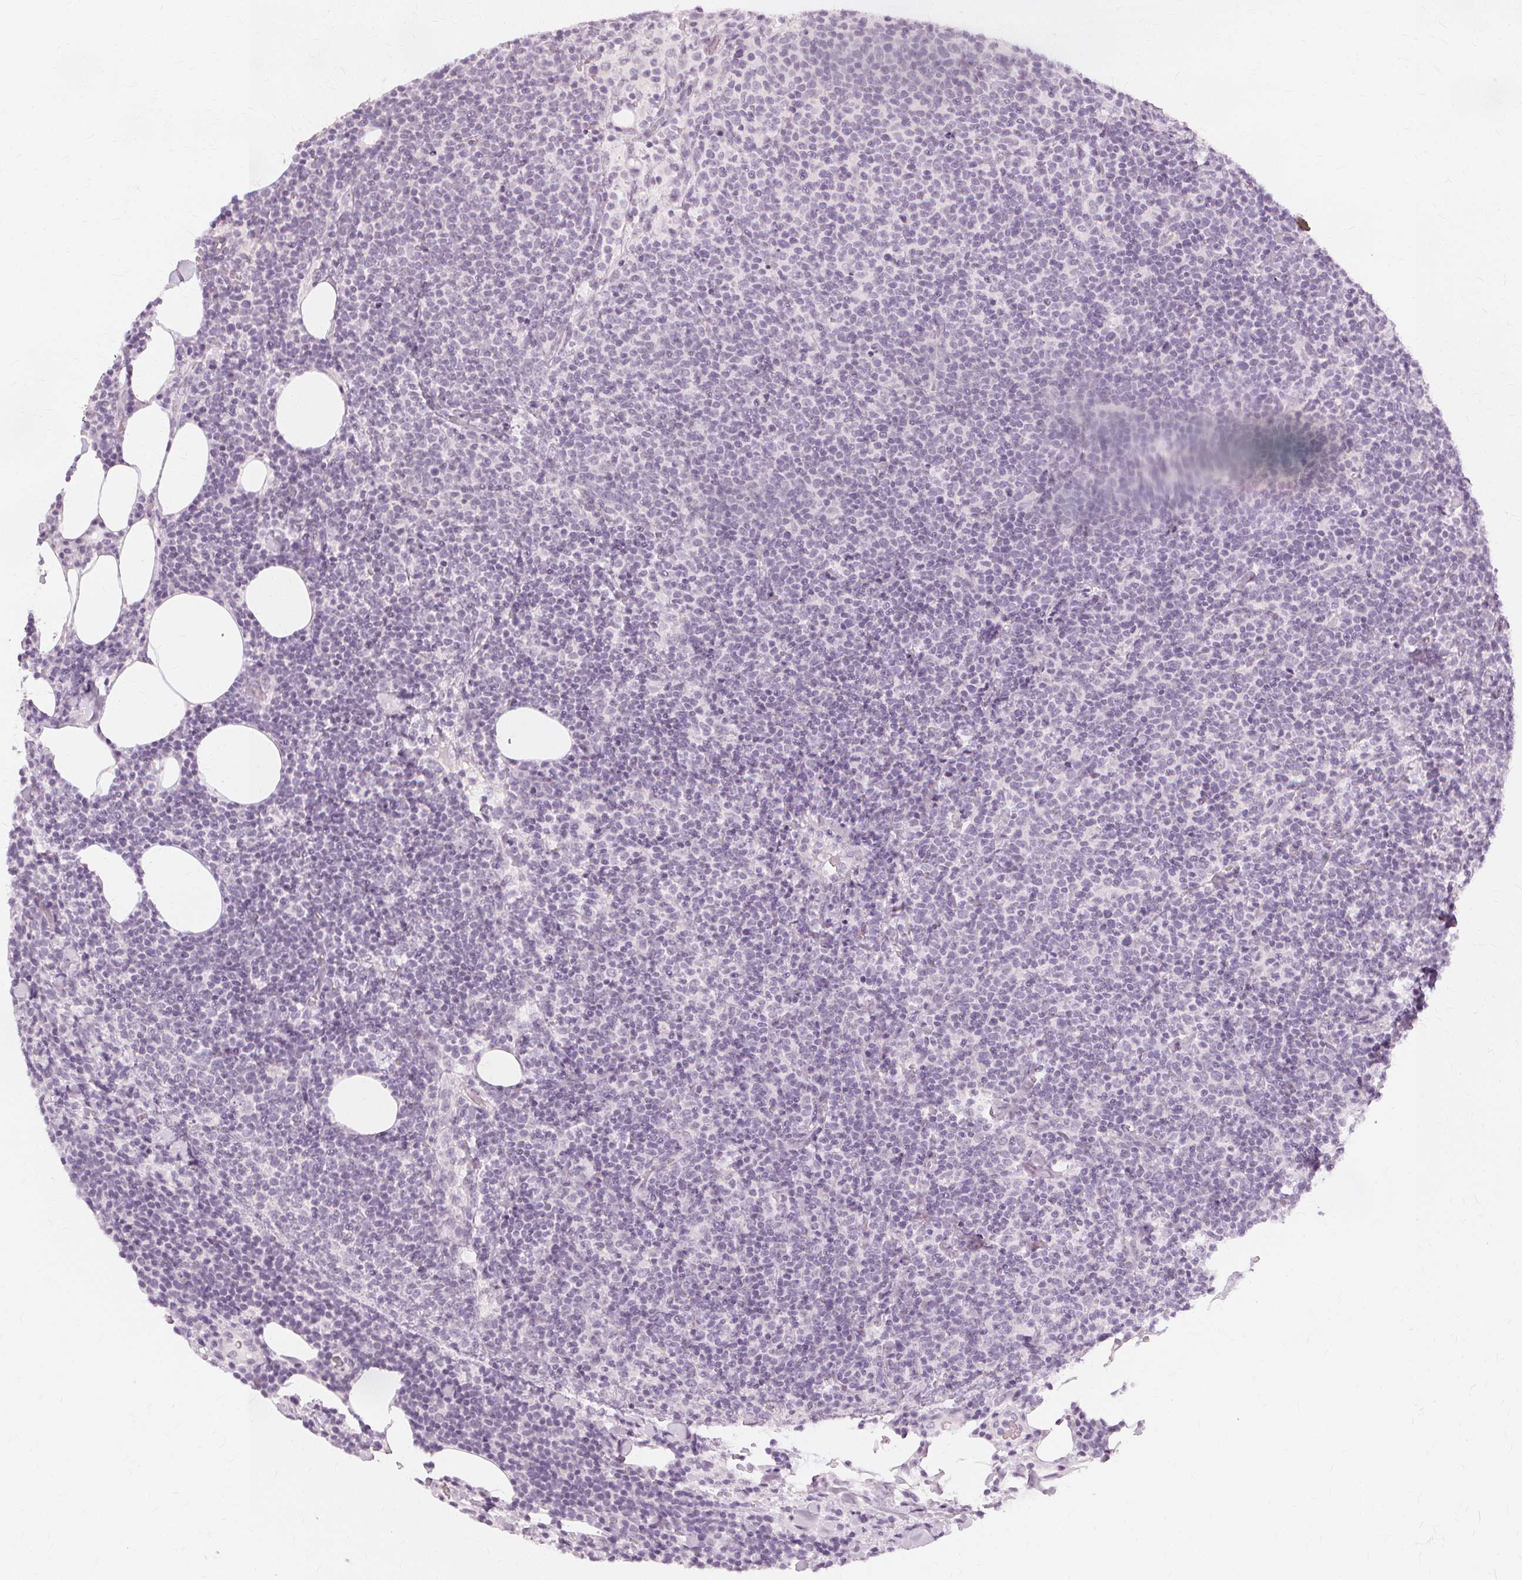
{"staining": {"intensity": "negative", "quantity": "none", "location": "none"}, "tissue": "lymphoma", "cell_type": "Tumor cells", "image_type": "cancer", "snomed": [{"axis": "morphology", "description": "Malignant lymphoma, non-Hodgkin's type, High grade"}, {"axis": "topography", "description": "Lymph node"}], "caption": "This histopathology image is of malignant lymphoma, non-Hodgkin's type (high-grade) stained with immunohistochemistry to label a protein in brown with the nuclei are counter-stained blue. There is no staining in tumor cells.", "gene": "NXPE1", "patient": {"sex": "male", "age": 61}}